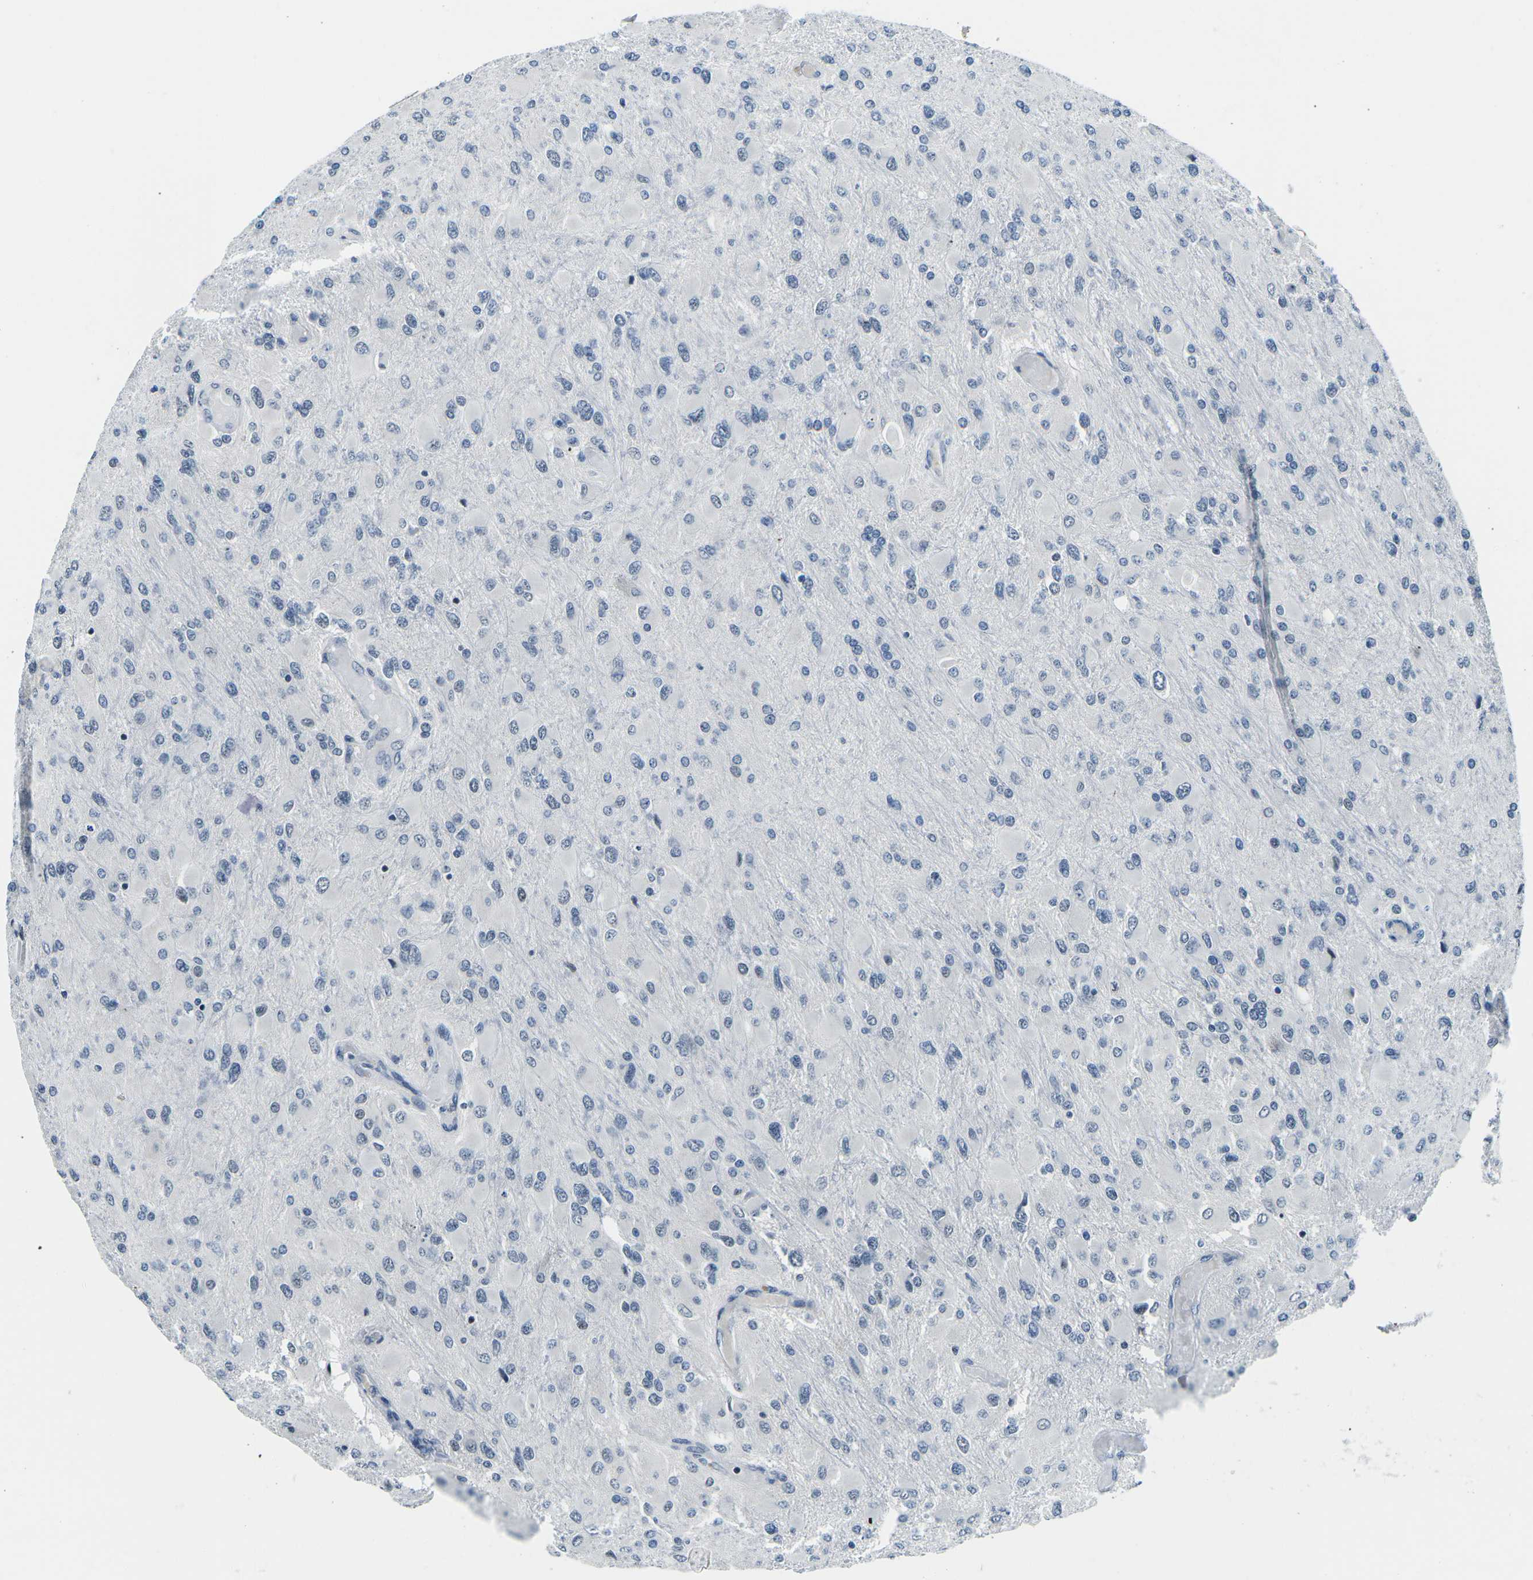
{"staining": {"intensity": "negative", "quantity": "none", "location": "none"}, "tissue": "glioma", "cell_type": "Tumor cells", "image_type": "cancer", "snomed": [{"axis": "morphology", "description": "Glioma, malignant, High grade"}, {"axis": "topography", "description": "Cerebral cortex"}], "caption": "Malignant glioma (high-grade) stained for a protein using immunohistochemistry (IHC) reveals no staining tumor cells.", "gene": "PRPF8", "patient": {"sex": "female", "age": 36}}